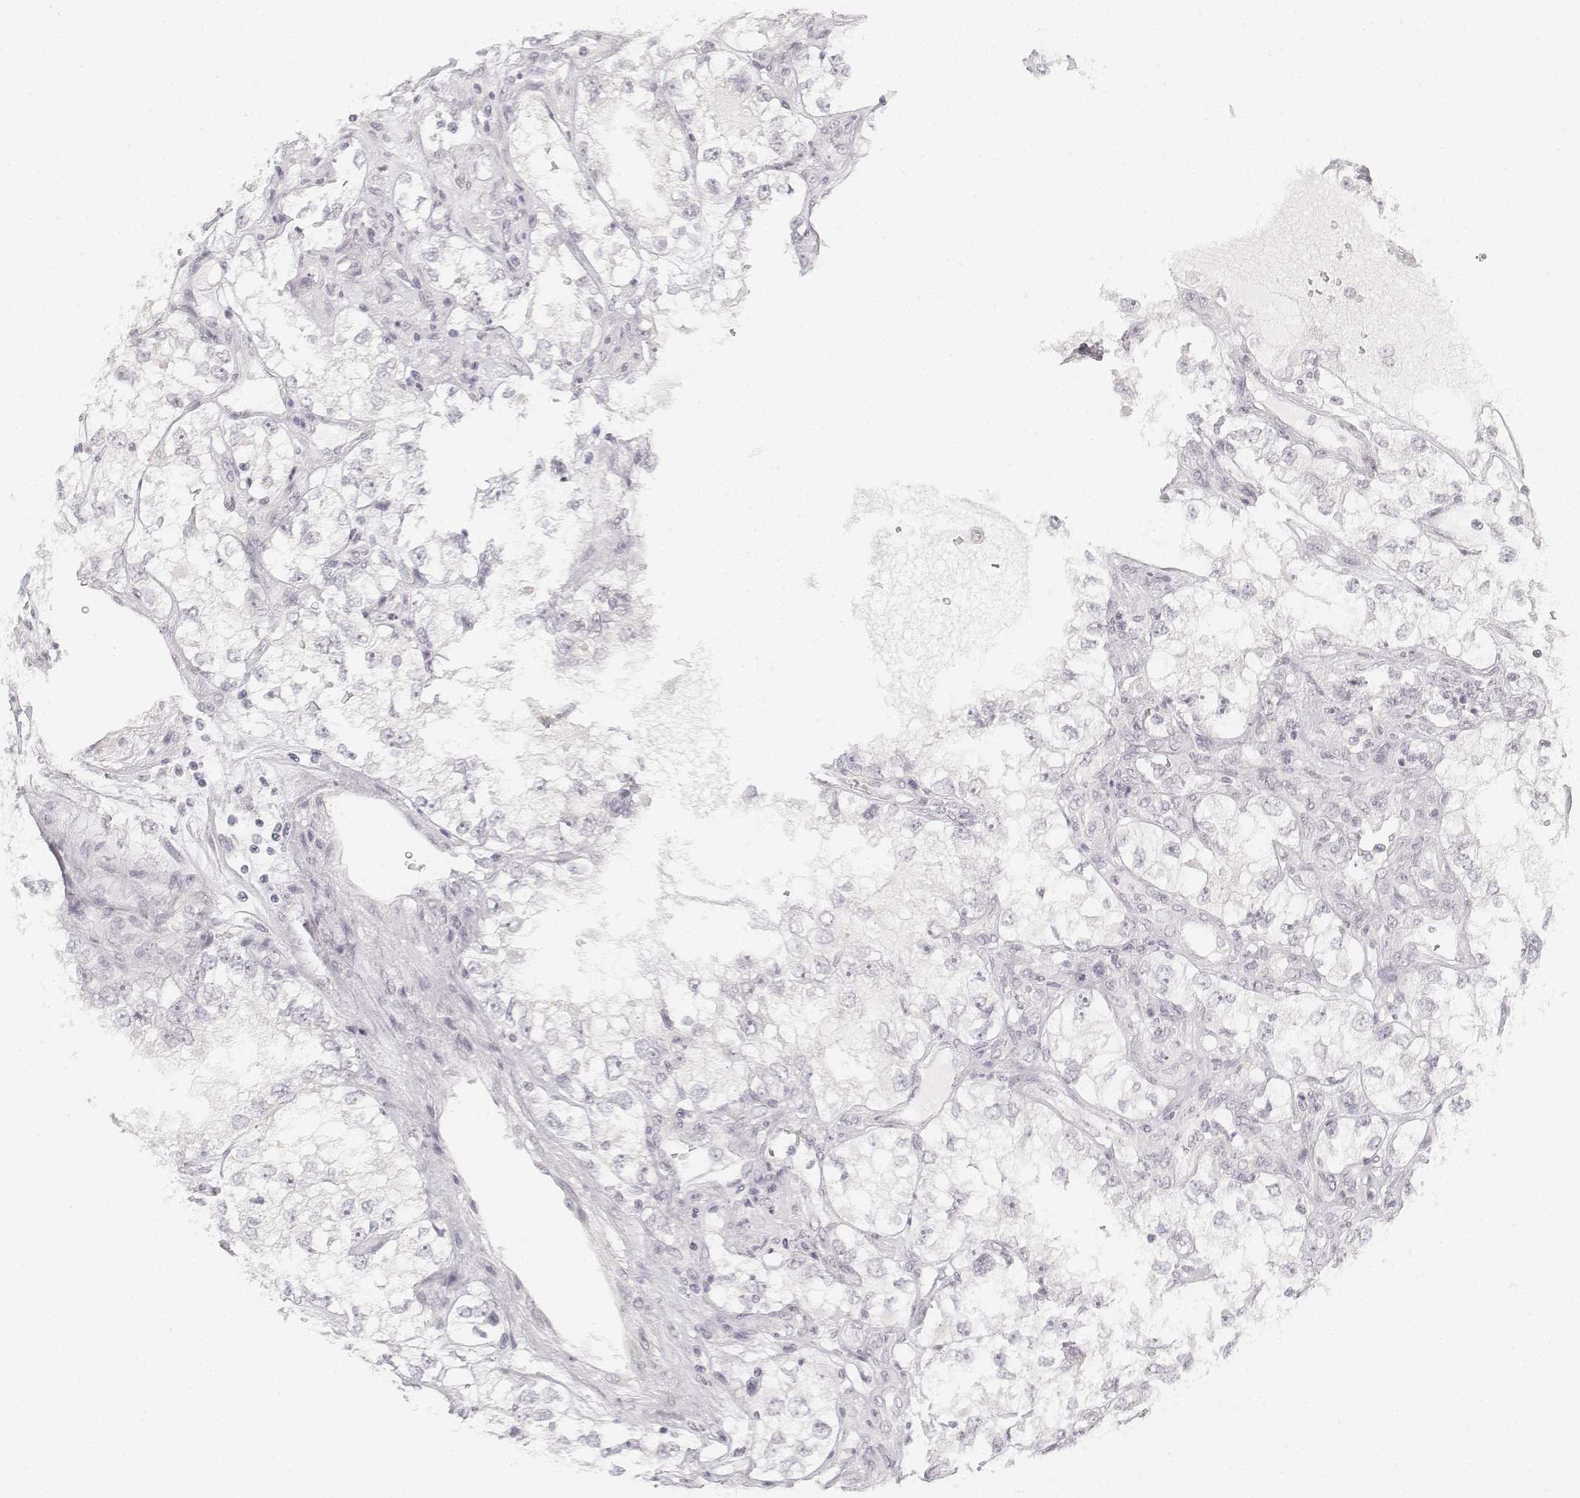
{"staining": {"intensity": "negative", "quantity": "none", "location": "none"}, "tissue": "renal cancer", "cell_type": "Tumor cells", "image_type": "cancer", "snomed": [{"axis": "morphology", "description": "Adenocarcinoma, NOS"}, {"axis": "topography", "description": "Kidney"}], "caption": "An immunohistochemistry (IHC) photomicrograph of renal cancer (adenocarcinoma) is shown. There is no staining in tumor cells of renal cancer (adenocarcinoma).", "gene": "KRT25", "patient": {"sex": "female", "age": 59}}